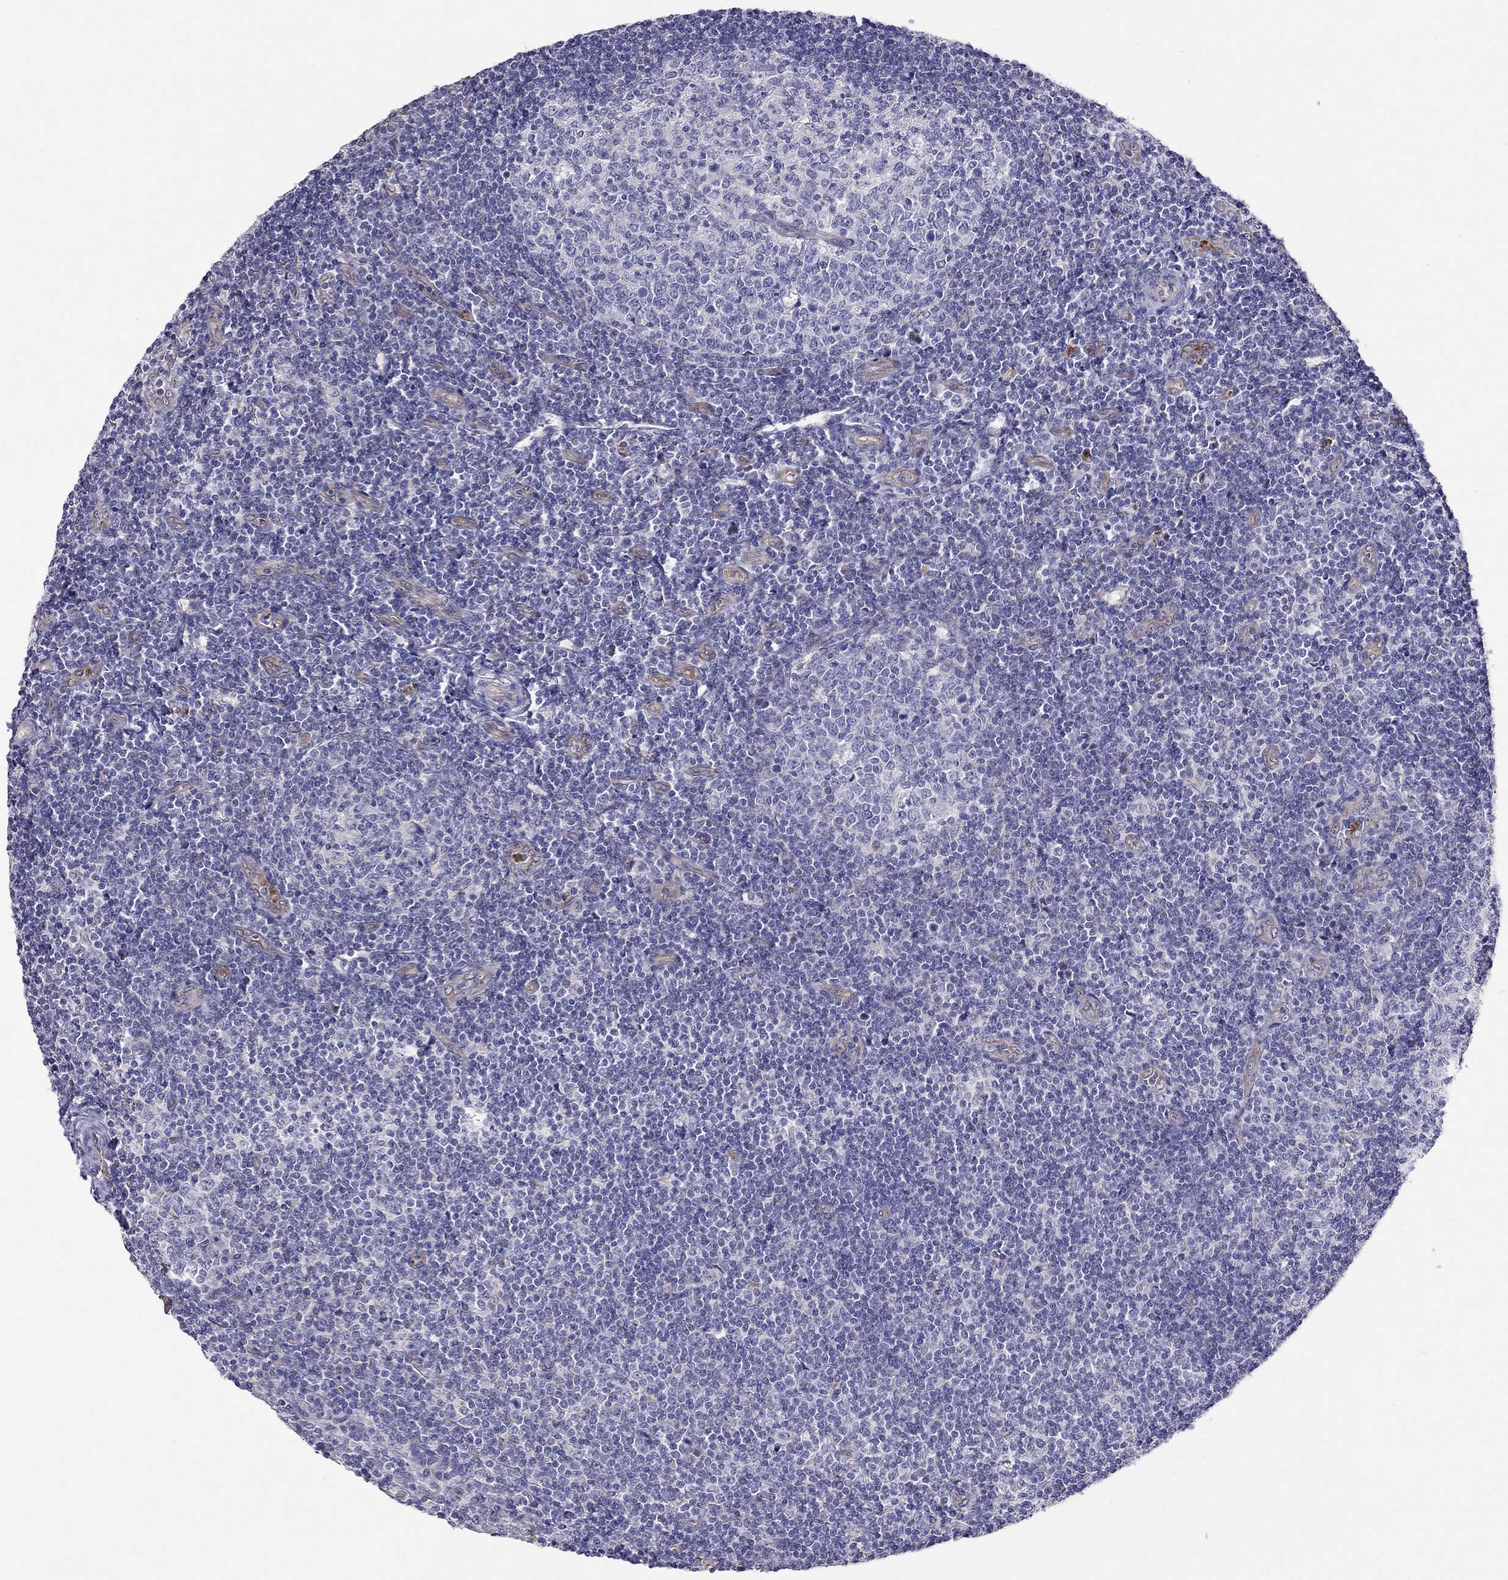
{"staining": {"intensity": "negative", "quantity": "none", "location": "none"}, "tissue": "tonsil", "cell_type": "Germinal center cells", "image_type": "normal", "snomed": [{"axis": "morphology", "description": "Normal tissue, NOS"}, {"axis": "topography", "description": "Tonsil"}], "caption": "There is no significant expression in germinal center cells of tonsil. The staining is performed using DAB (3,3'-diaminobenzidine) brown chromogen with nuclei counter-stained in using hematoxylin.", "gene": "SPINT4", "patient": {"sex": "female", "age": 13}}